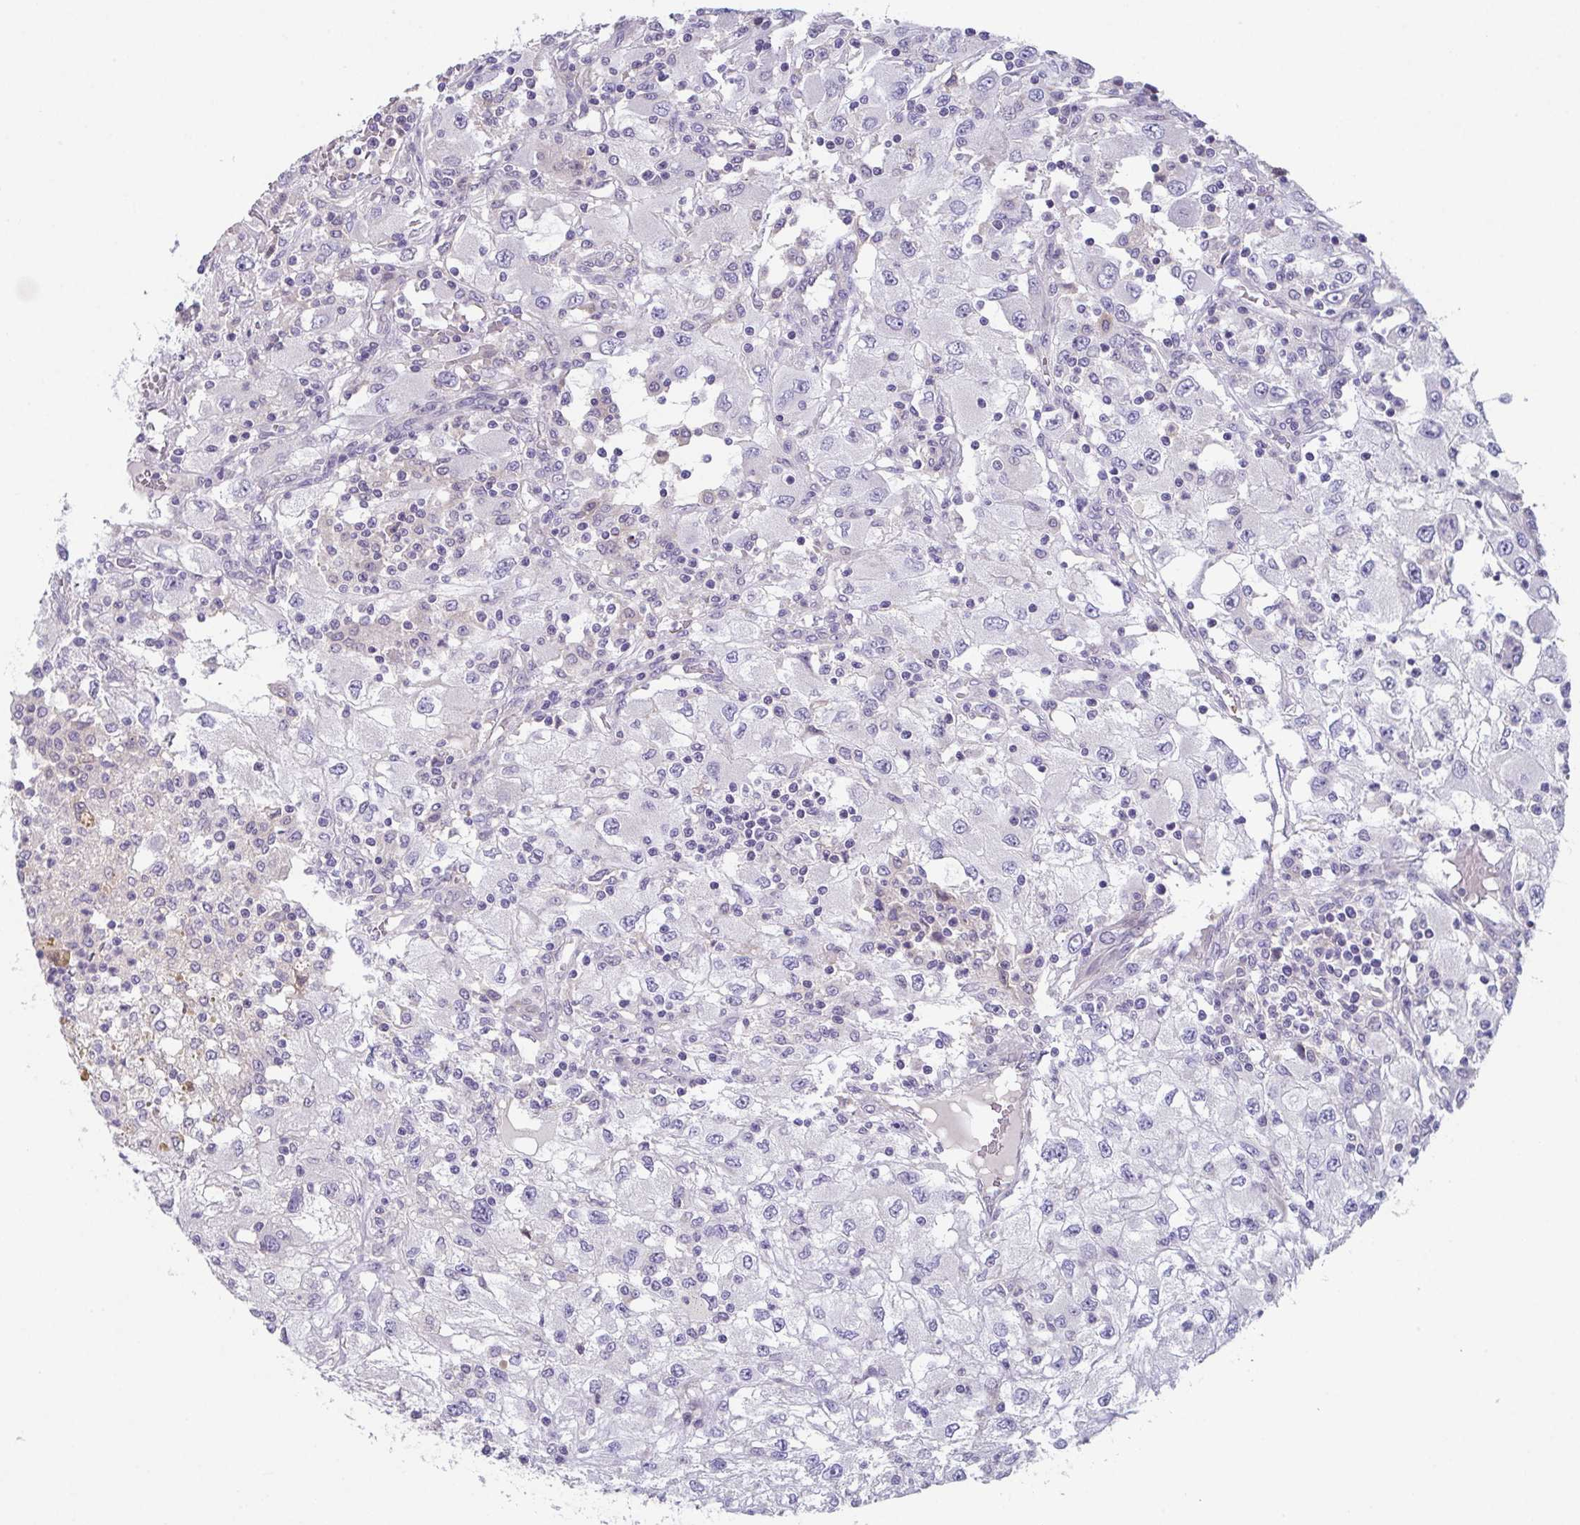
{"staining": {"intensity": "negative", "quantity": "none", "location": "none"}, "tissue": "renal cancer", "cell_type": "Tumor cells", "image_type": "cancer", "snomed": [{"axis": "morphology", "description": "Adenocarcinoma, NOS"}, {"axis": "topography", "description": "Kidney"}], "caption": "Renal adenocarcinoma was stained to show a protein in brown. There is no significant expression in tumor cells. (DAB (3,3'-diaminobenzidine) IHC, high magnification).", "gene": "GLTPD2", "patient": {"sex": "female", "age": 67}}